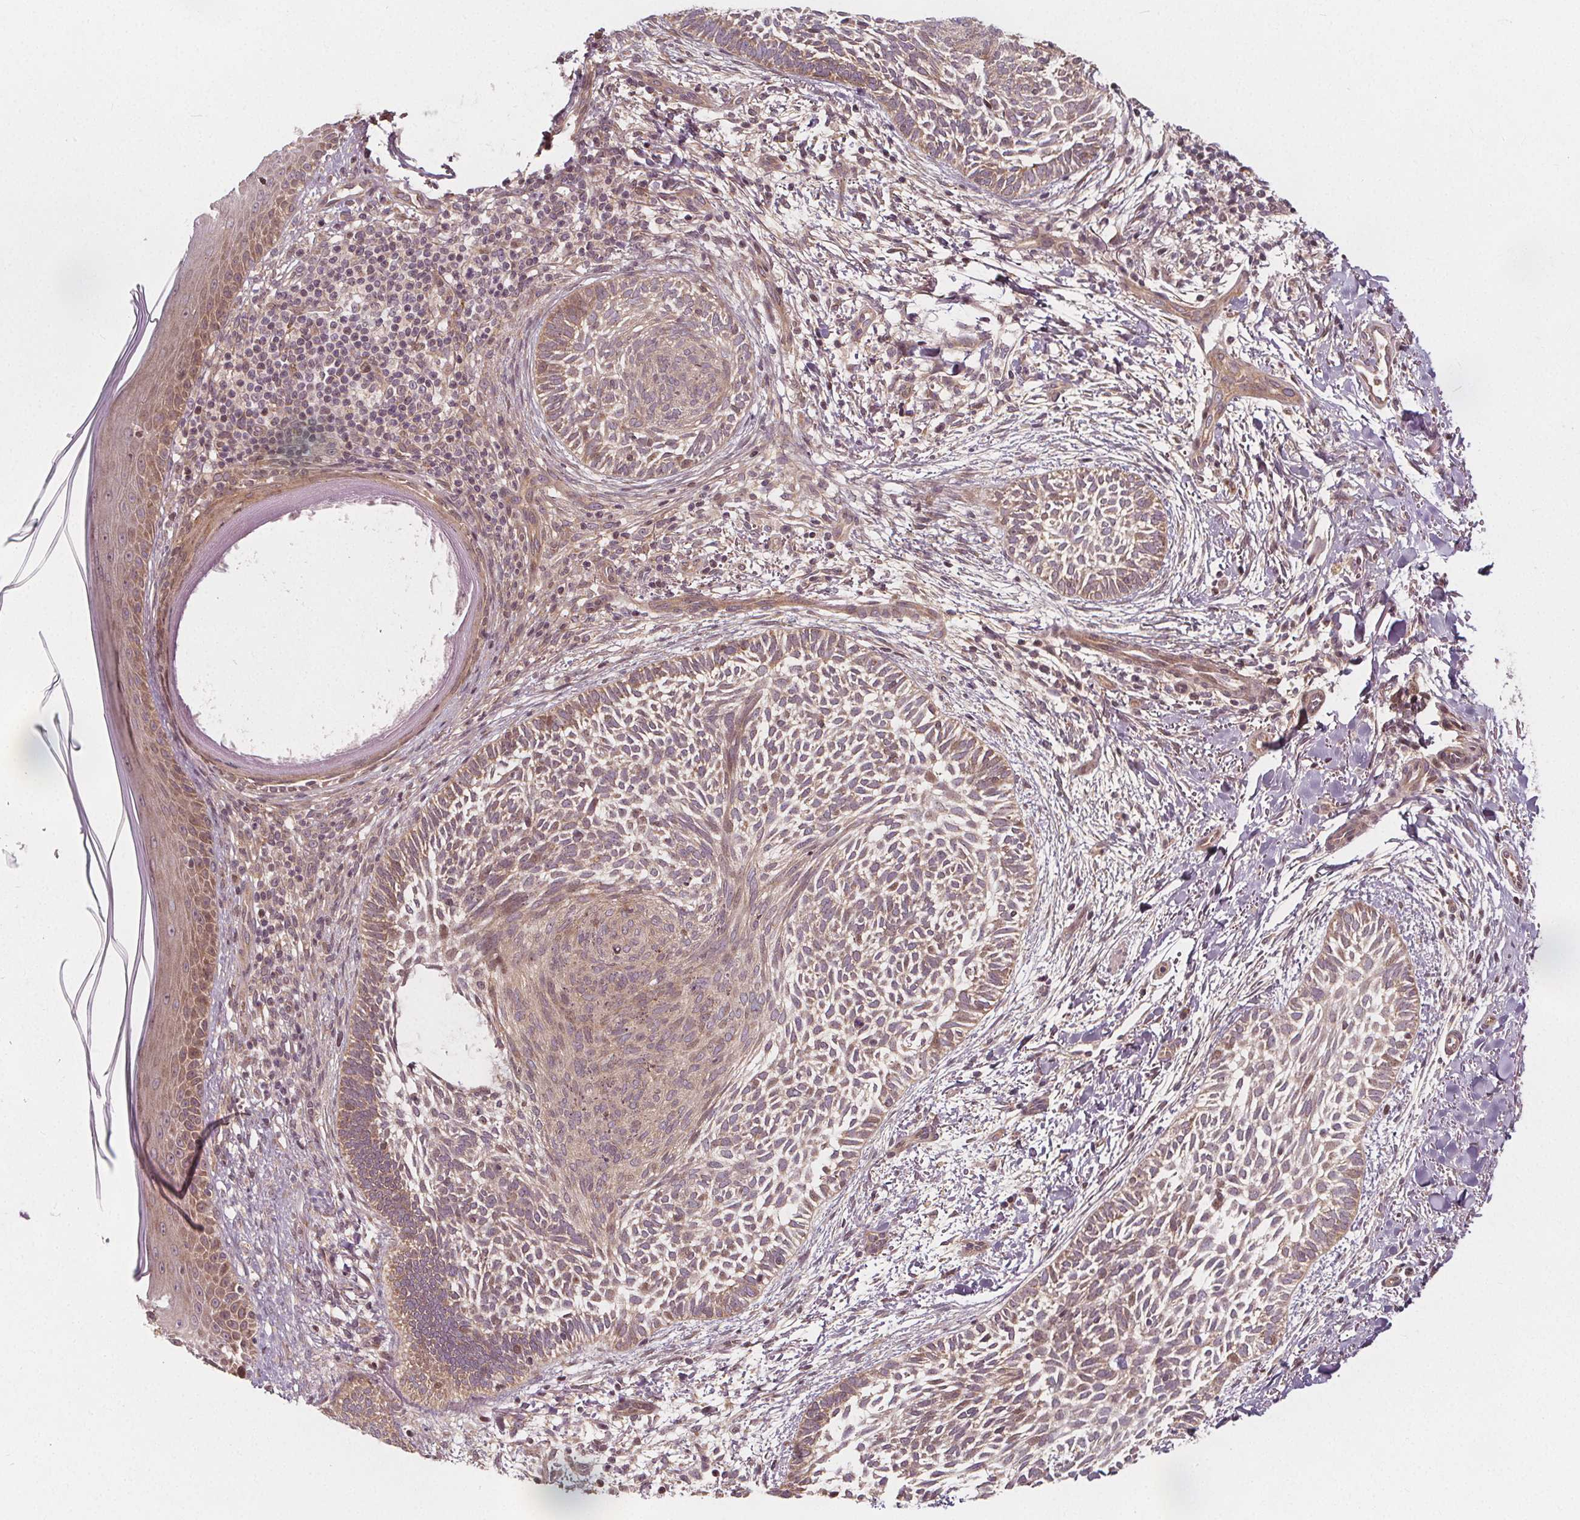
{"staining": {"intensity": "weak", "quantity": ">75%", "location": "cytoplasmic/membranous,nuclear"}, "tissue": "skin cancer", "cell_type": "Tumor cells", "image_type": "cancer", "snomed": [{"axis": "morphology", "description": "Normal tissue, NOS"}, {"axis": "morphology", "description": "Basal cell carcinoma"}, {"axis": "topography", "description": "Skin"}], "caption": "Immunohistochemistry histopathology image of neoplastic tissue: human skin cancer (basal cell carcinoma) stained using immunohistochemistry exhibits low levels of weak protein expression localized specifically in the cytoplasmic/membranous and nuclear of tumor cells, appearing as a cytoplasmic/membranous and nuclear brown color.", "gene": "AKT1S1", "patient": {"sex": "male", "age": 46}}